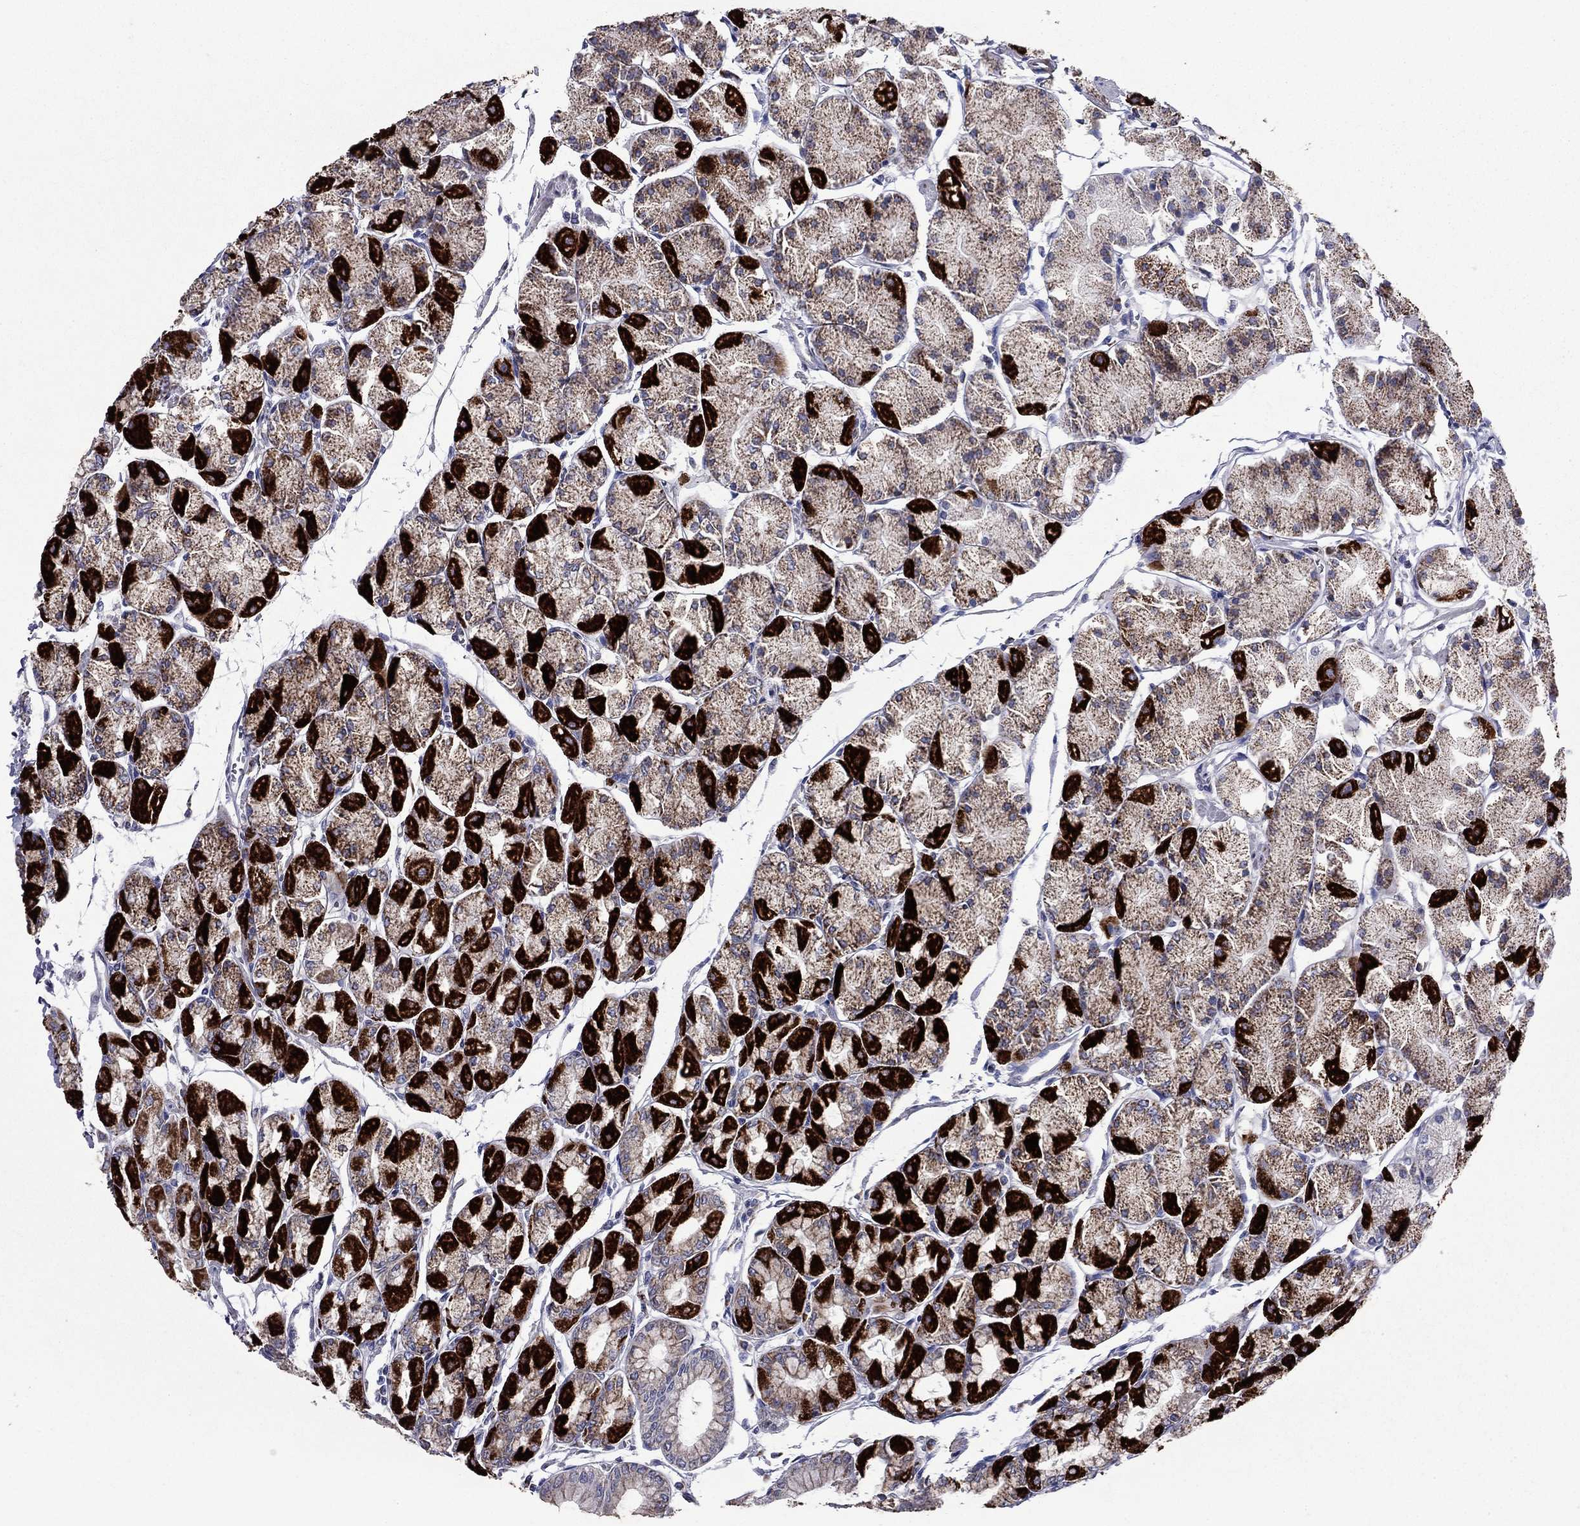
{"staining": {"intensity": "strong", "quantity": "<25%", "location": "cytoplasmic/membranous"}, "tissue": "stomach", "cell_type": "Glandular cells", "image_type": "normal", "snomed": [{"axis": "morphology", "description": "Normal tissue, NOS"}, {"axis": "topography", "description": "Stomach, upper"}], "caption": "Immunohistochemistry histopathology image of normal stomach stained for a protein (brown), which shows medium levels of strong cytoplasmic/membranous expression in approximately <25% of glandular cells.", "gene": "NDUFA4L2", "patient": {"sex": "male", "age": 60}}